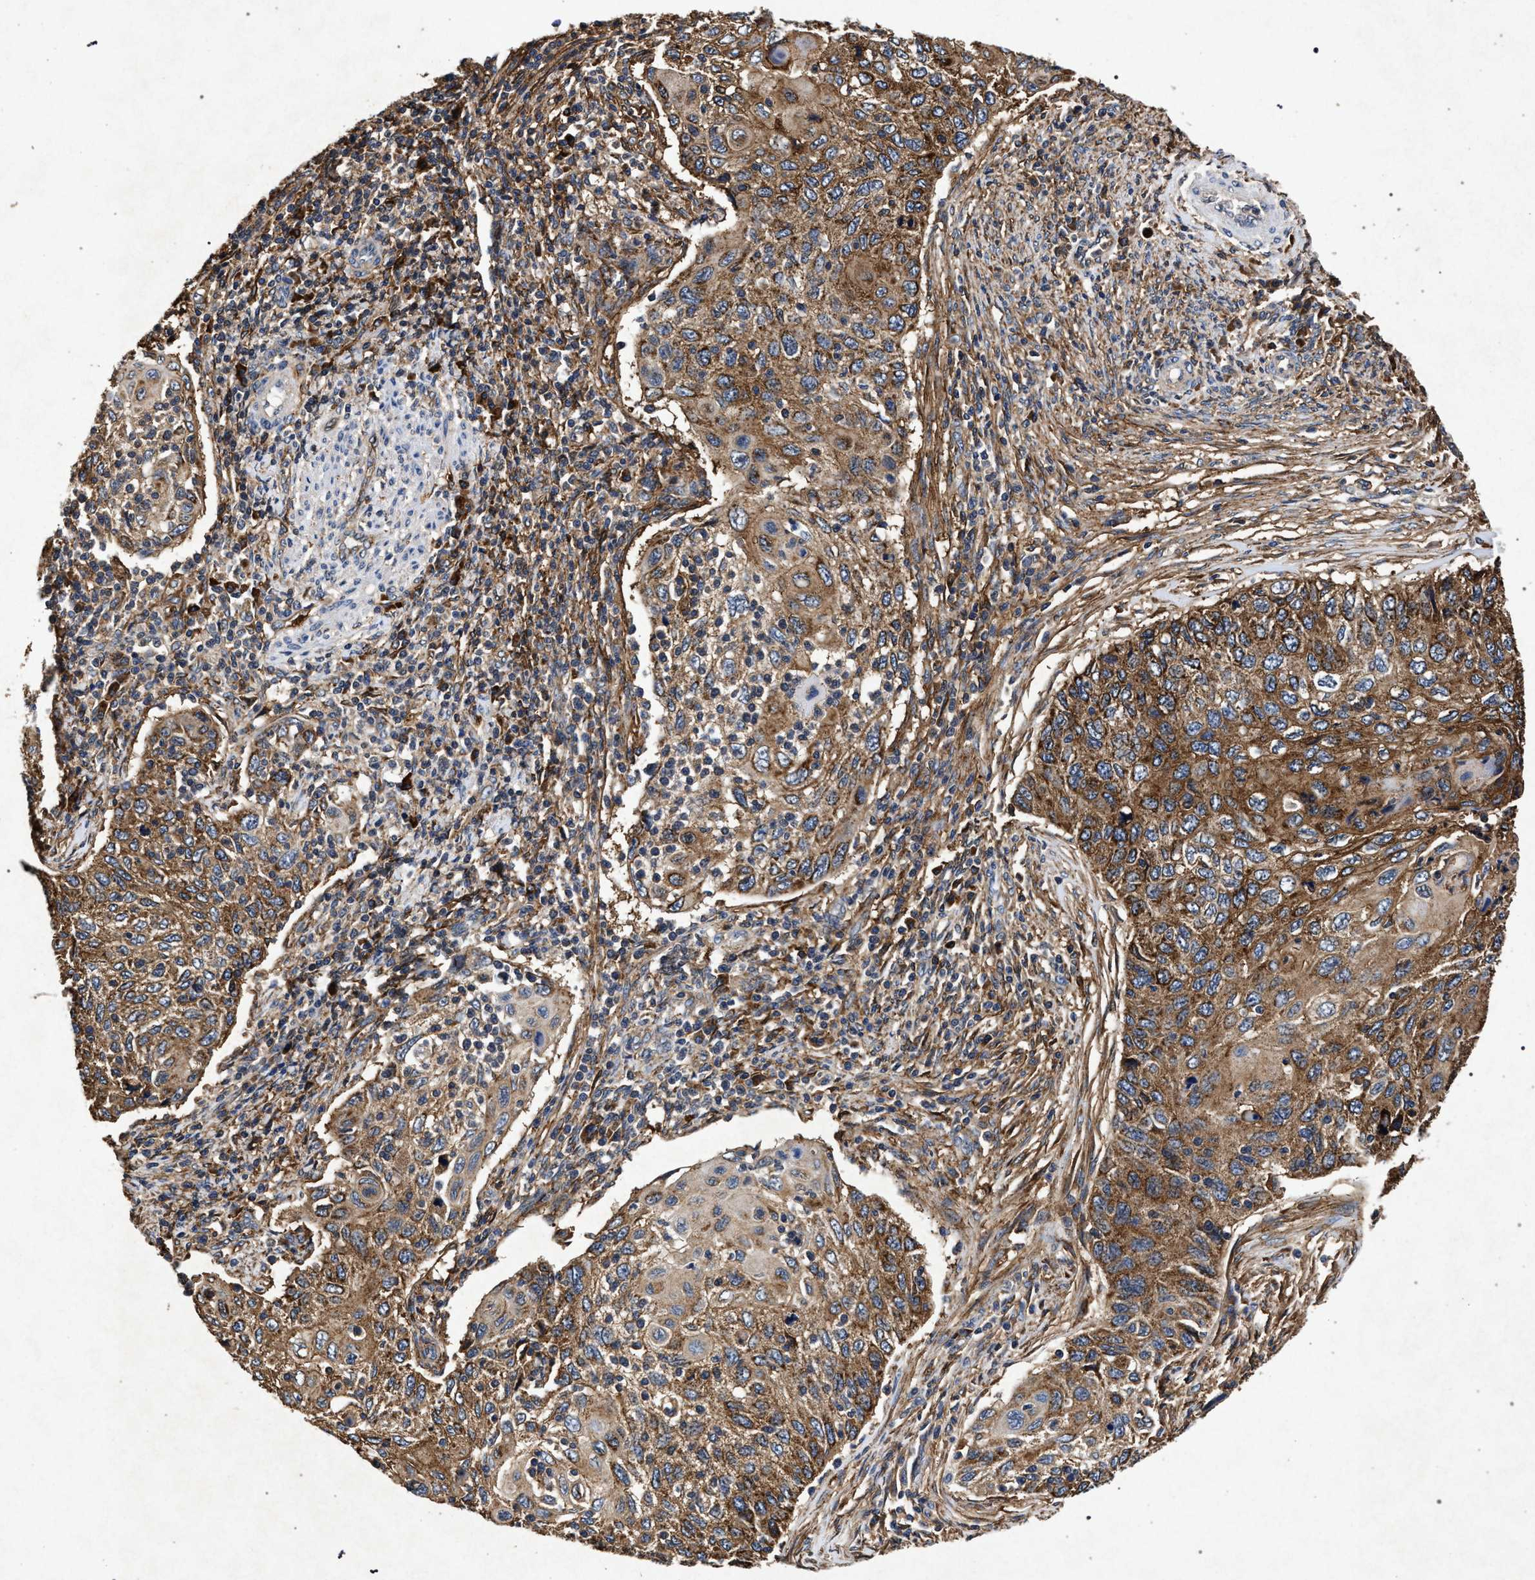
{"staining": {"intensity": "moderate", "quantity": ">75%", "location": "cytoplasmic/membranous"}, "tissue": "cervical cancer", "cell_type": "Tumor cells", "image_type": "cancer", "snomed": [{"axis": "morphology", "description": "Squamous cell carcinoma, NOS"}, {"axis": "topography", "description": "Cervix"}], "caption": "Cervical cancer (squamous cell carcinoma) was stained to show a protein in brown. There is medium levels of moderate cytoplasmic/membranous positivity in approximately >75% of tumor cells. The staining was performed using DAB, with brown indicating positive protein expression. Nuclei are stained blue with hematoxylin.", "gene": "MARCKS", "patient": {"sex": "female", "age": 70}}